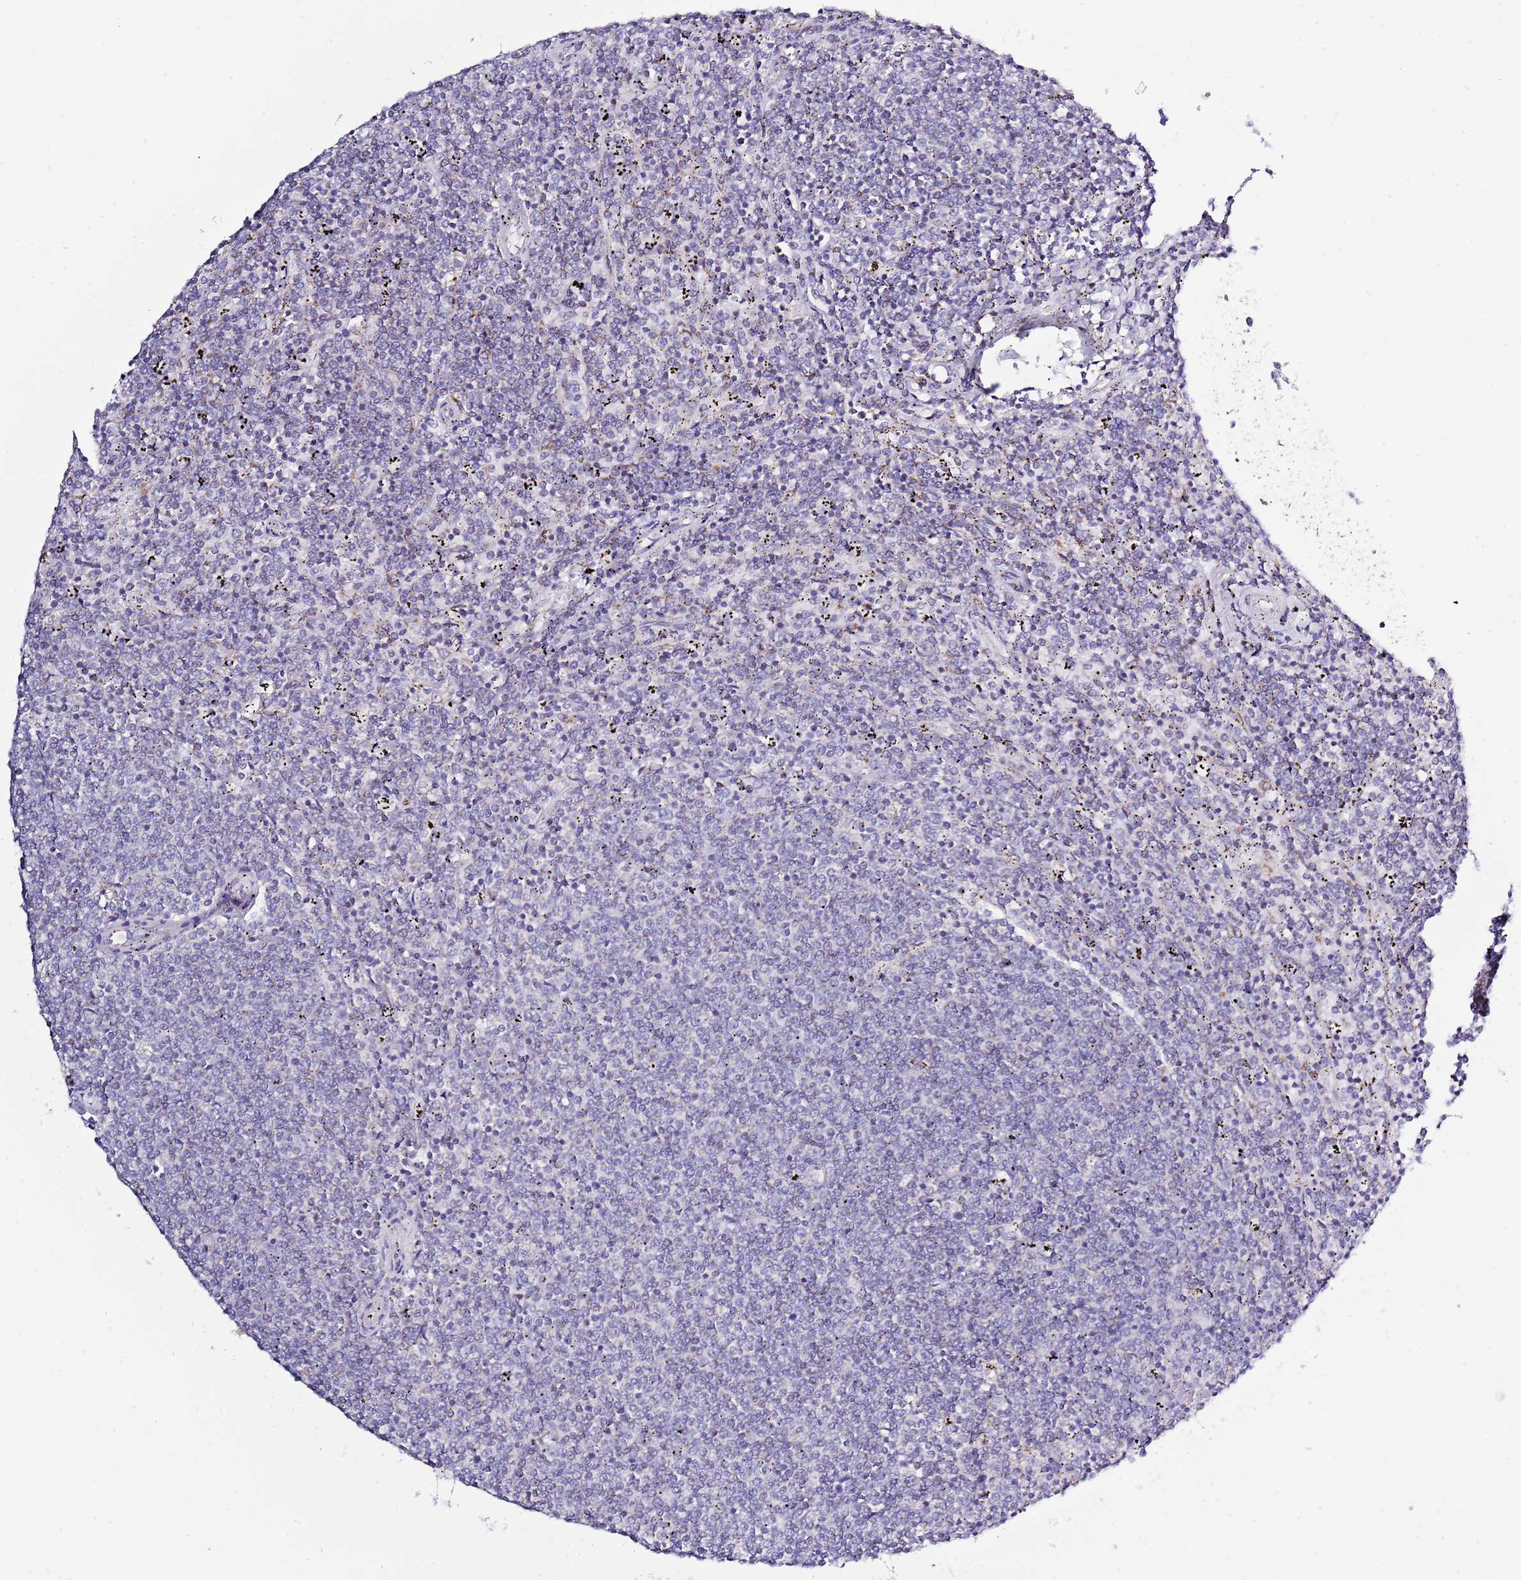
{"staining": {"intensity": "negative", "quantity": "none", "location": "none"}, "tissue": "lymphoma", "cell_type": "Tumor cells", "image_type": "cancer", "snomed": [{"axis": "morphology", "description": "Malignant lymphoma, non-Hodgkin's type, Low grade"}, {"axis": "topography", "description": "Spleen"}], "caption": "An immunohistochemistry (IHC) photomicrograph of low-grade malignant lymphoma, non-Hodgkin's type is shown. There is no staining in tumor cells of low-grade malignant lymphoma, non-Hodgkin's type.", "gene": "IGF1R", "patient": {"sex": "female", "age": 50}}